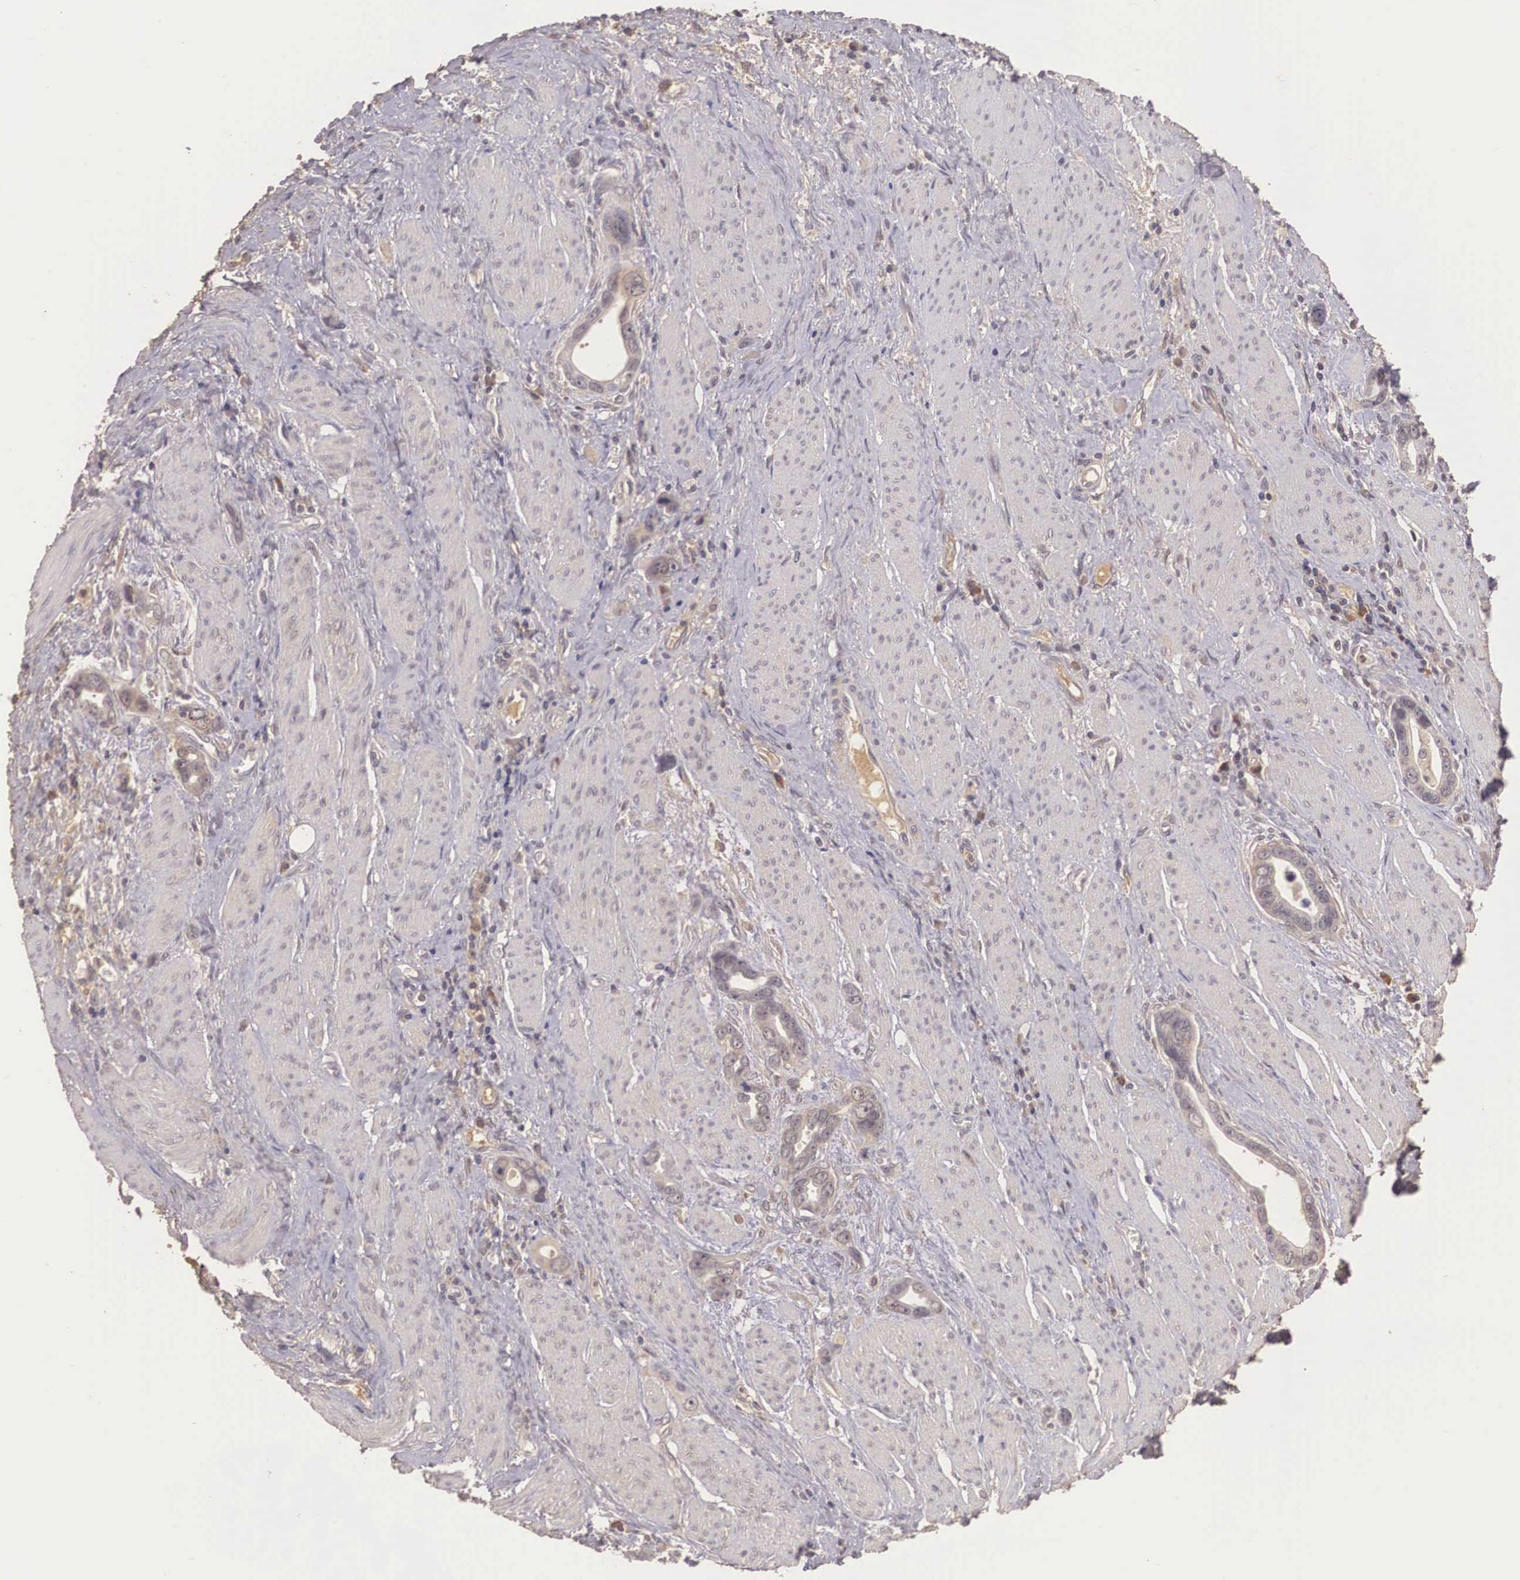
{"staining": {"intensity": "negative", "quantity": "none", "location": "none"}, "tissue": "stomach cancer", "cell_type": "Tumor cells", "image_type": "cancer", "snomed": [{"axis": "morphology", "description": "Adenocarcinoma, NOS"}, {"axis": "topography", "description": "Stomach"}], "caption": "DAB immunohistochemical staining of human adenocarcinoma (stomach) reveals no significant positivity in tumor cells. (DAB IHC visualized using brightfield microscopy, high magnification).", "gene": "BCL6", "patient": {"sex": "male", "age": 78}}